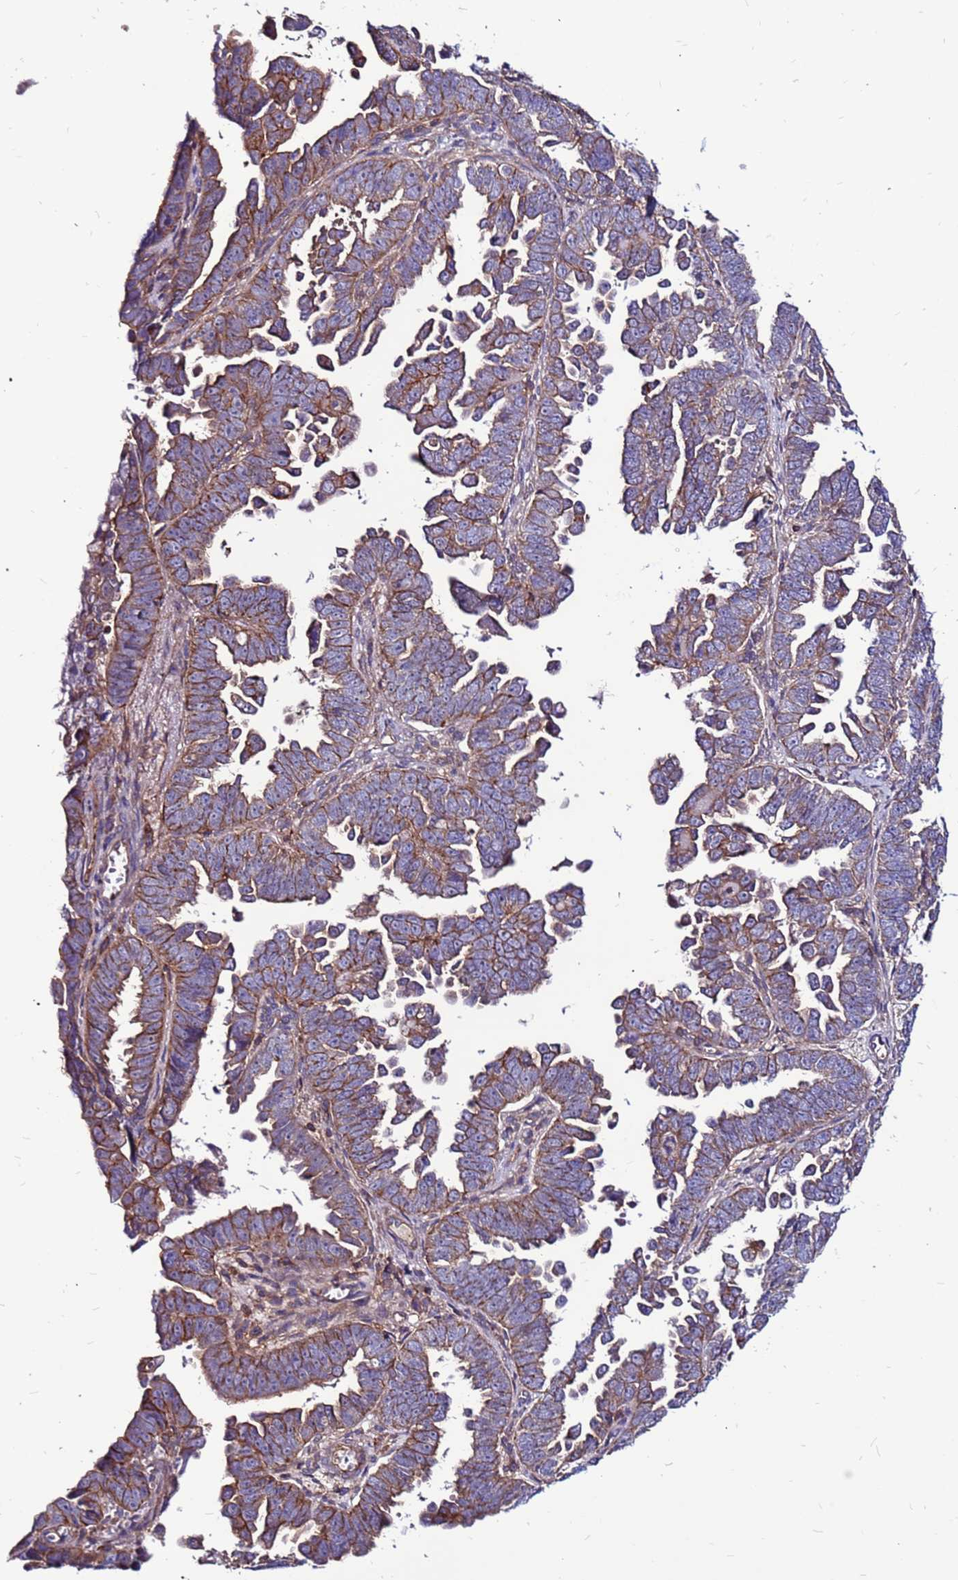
{"staining": {"intensity": "moderate", "quantity": ">75%", "location": "cytoplasmic/membranous"}, "tissue": "endometrial cancer", "cell_type": "Tumor cells", "image_type": "cancer", "snomed": [{"axis": "morphology", "description": "Adenocarcinoma, NOS"}, {"axis": "topography", "description": "Endometrium"}], "caption": "A brown stain shows moderate cytoplasmic/membranous staining of a protein in endometrial cancer (adenocarcinoma) tumor cells. (Brightfield microscopy of DAB IHC at high magnification).", "gene": "NRN1L", "patient": {"sex": "female", "age": 75}}